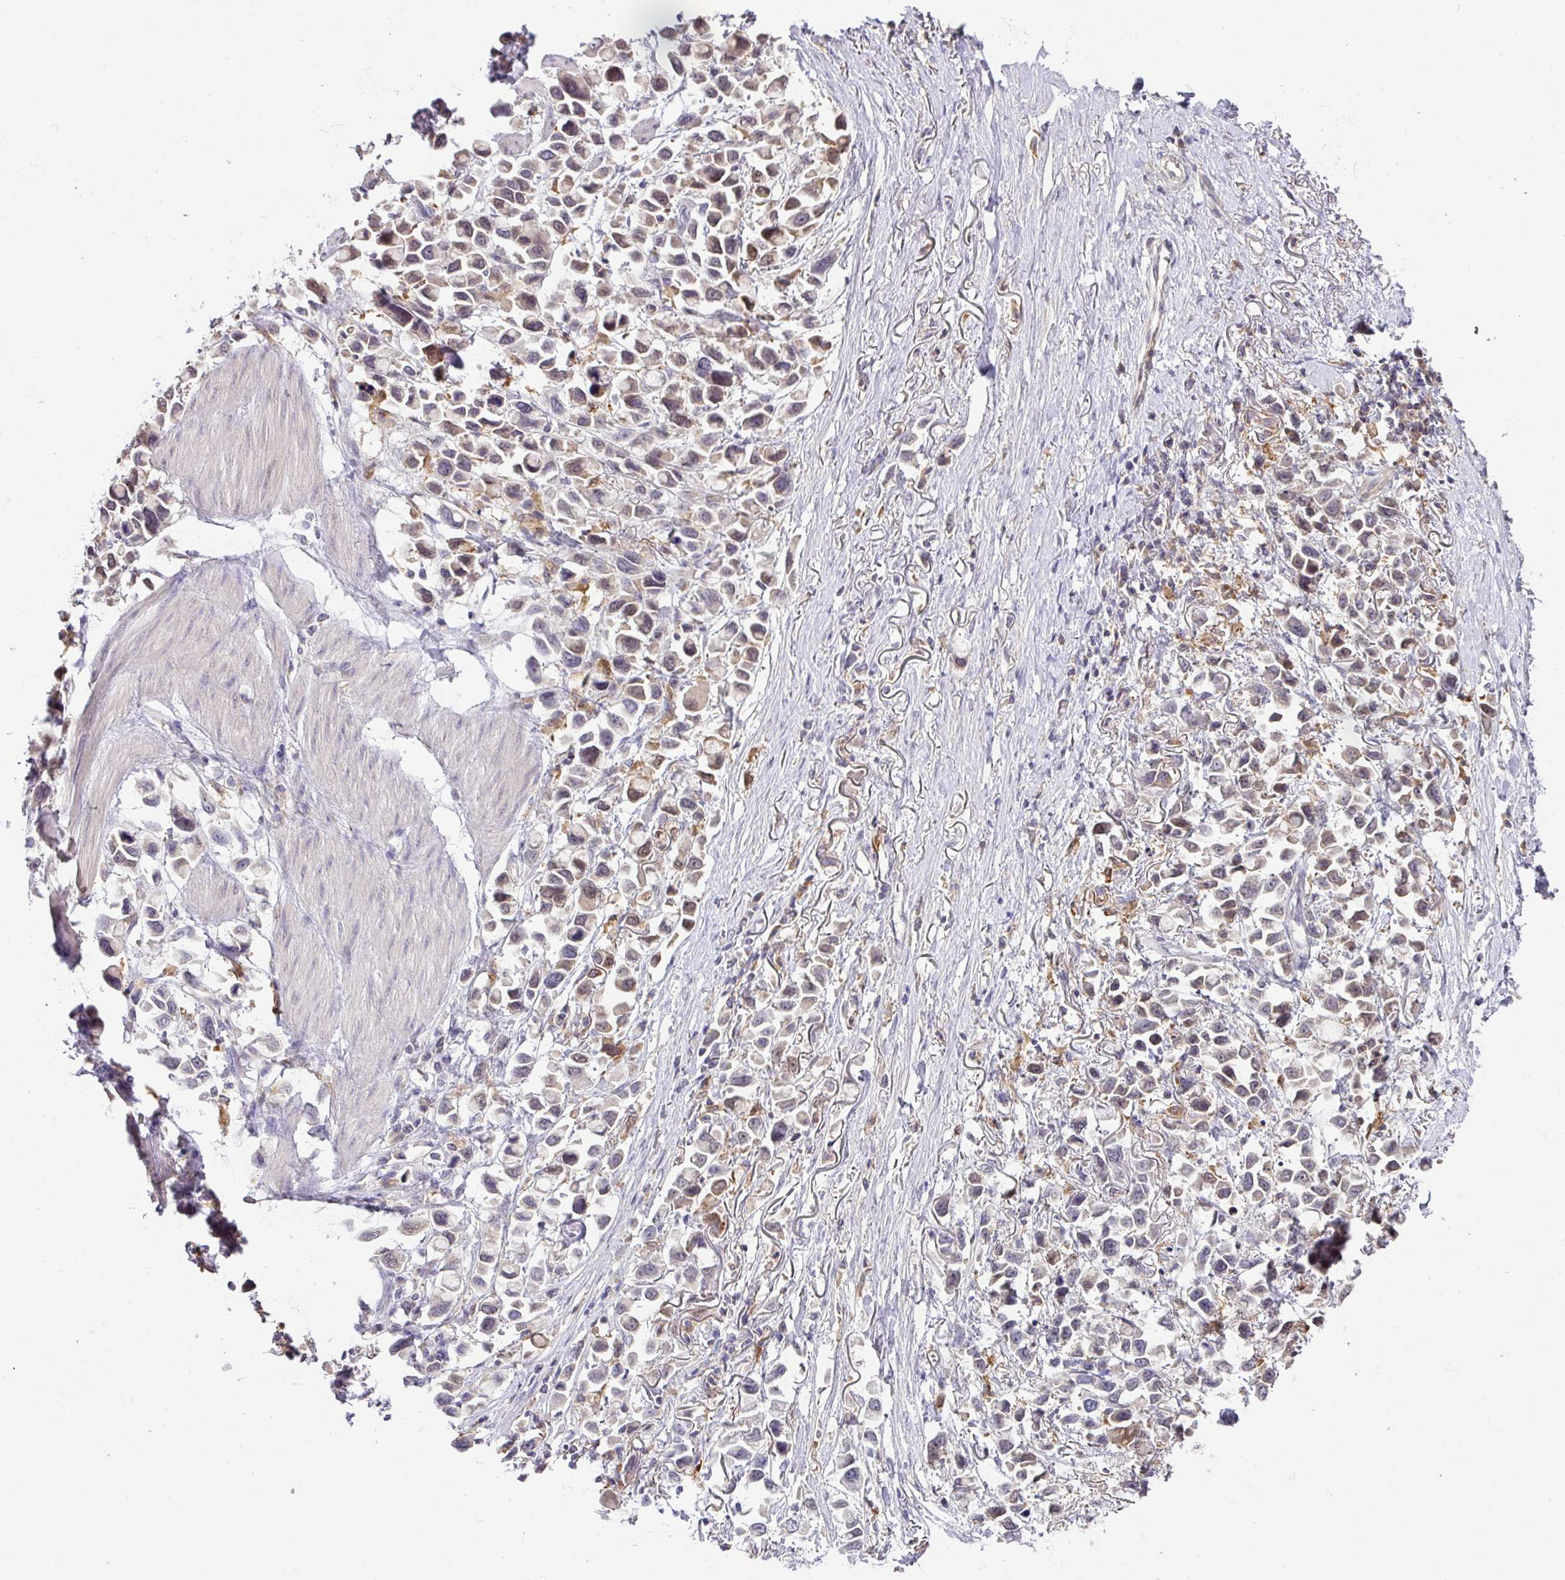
{"staining": {"intensity": "weak", "quantity": "<25%", "location": "cytoplasmic/membranous"}, "tissue": "stomach cancer", "cell_type": "Tumor cells", "image_type": "cancer", "snomed": [{"axis": "morphology", "description": "Adenocarcinoma, NOS"}, {"axis": "topography", "description": "Stomach"}], "caption": "This is an immunohistochemistry micrograph of stomach cancer (adenocarcinoma). There is no positivity in tumor cells.", "gene": "GCNT7", "patient": {"sex": "female", "age": 81}}